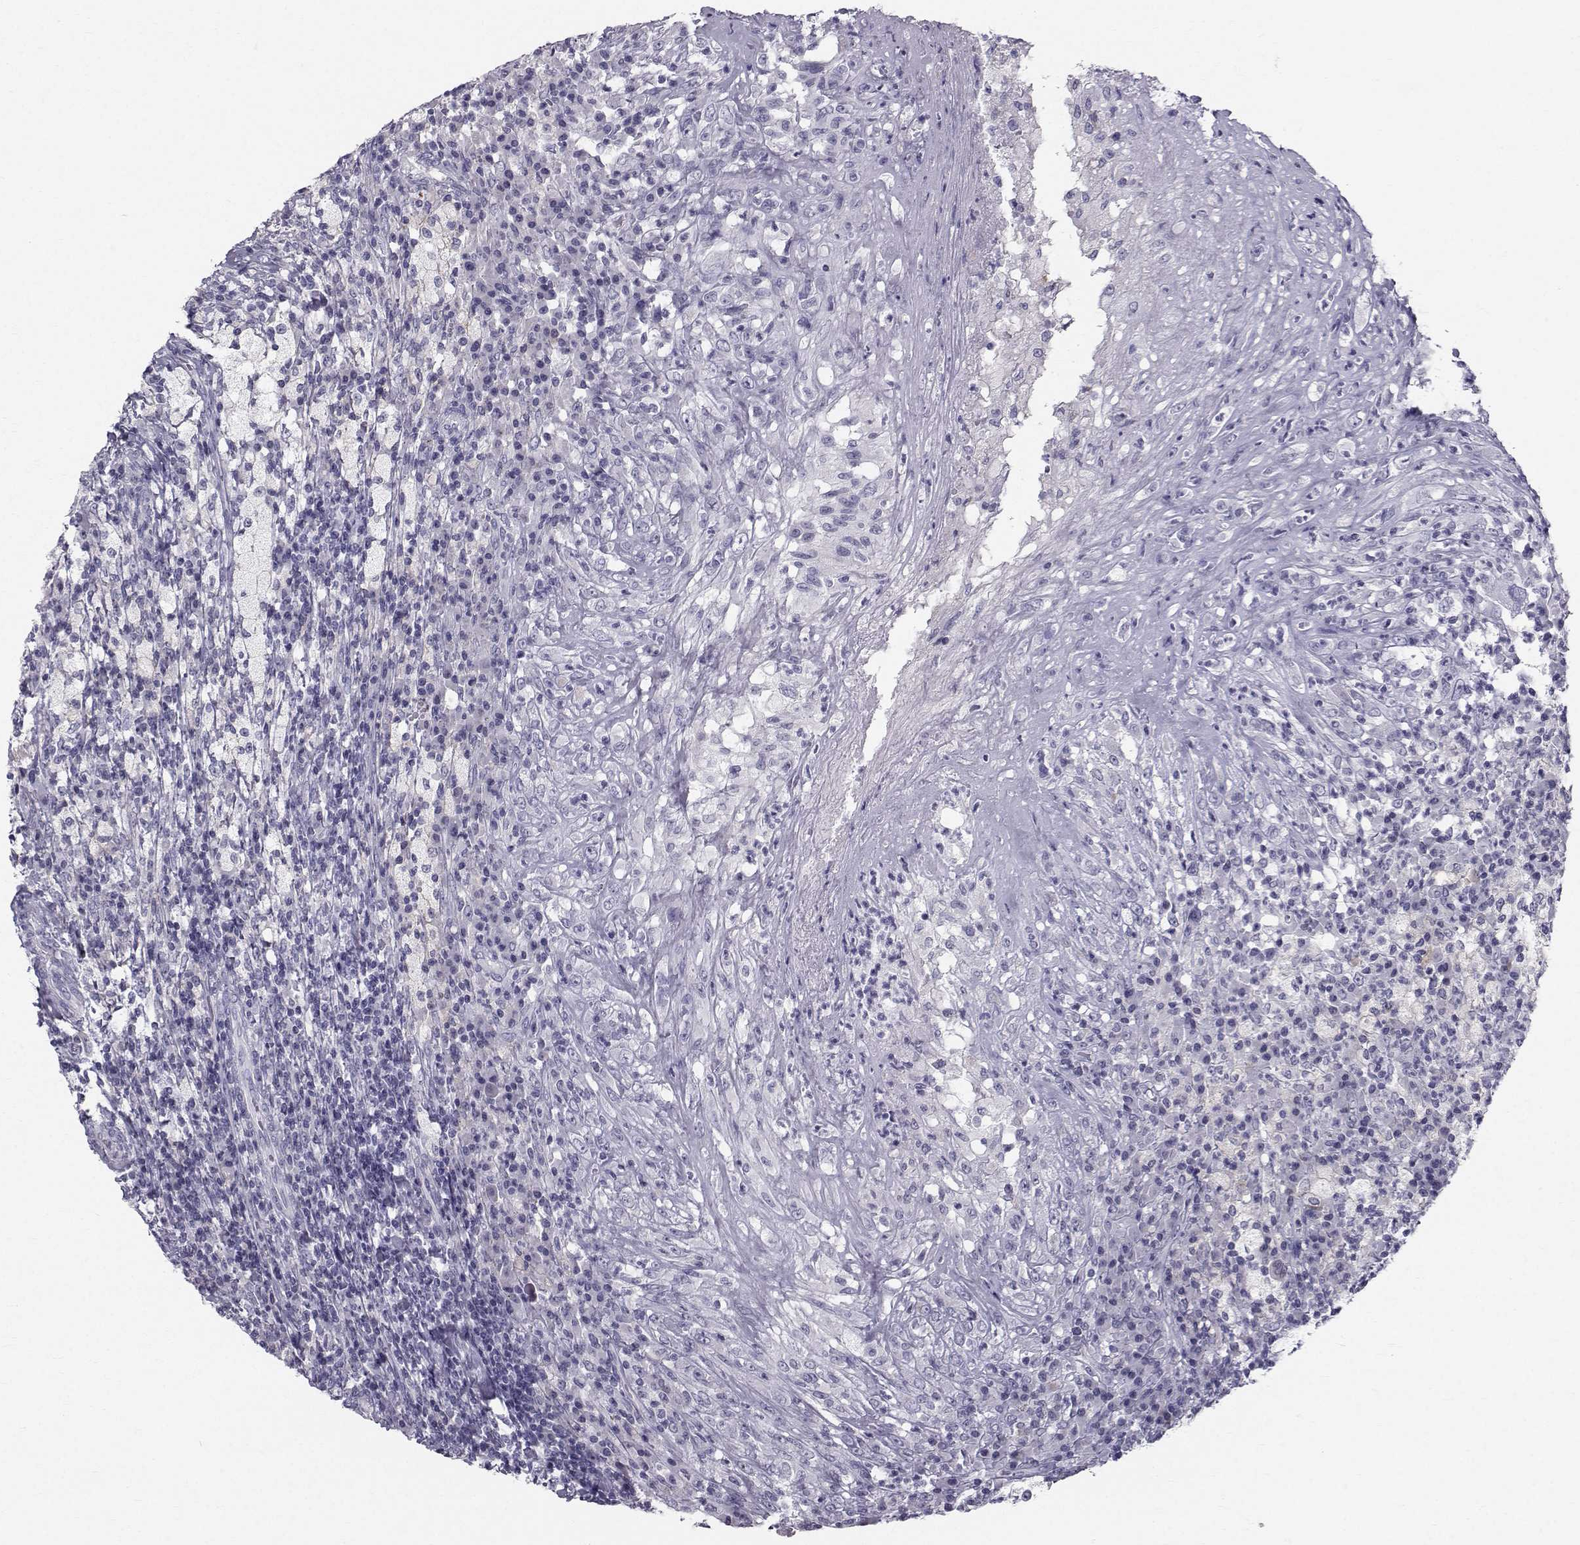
{"staining": {"intensity": "negative", "quantity": "none", "location": "none"}, "tissue": "testis cancer", "cell_type": "Tumor cells", "image_type": "cancer", "snomed": [{"axis": "morphology", "description": "Necrosis, NOS"}, {"axis": "morphology", "description": "Carcinoma, Embryonal, NOS"}, {"axis": "topography", "description": "Testis"}], "caption": "Tumor cells are negative for protein expression in human testis cancer.", "gene": "SPDYE4", "patient": {"sex": "male", "age": 19}}